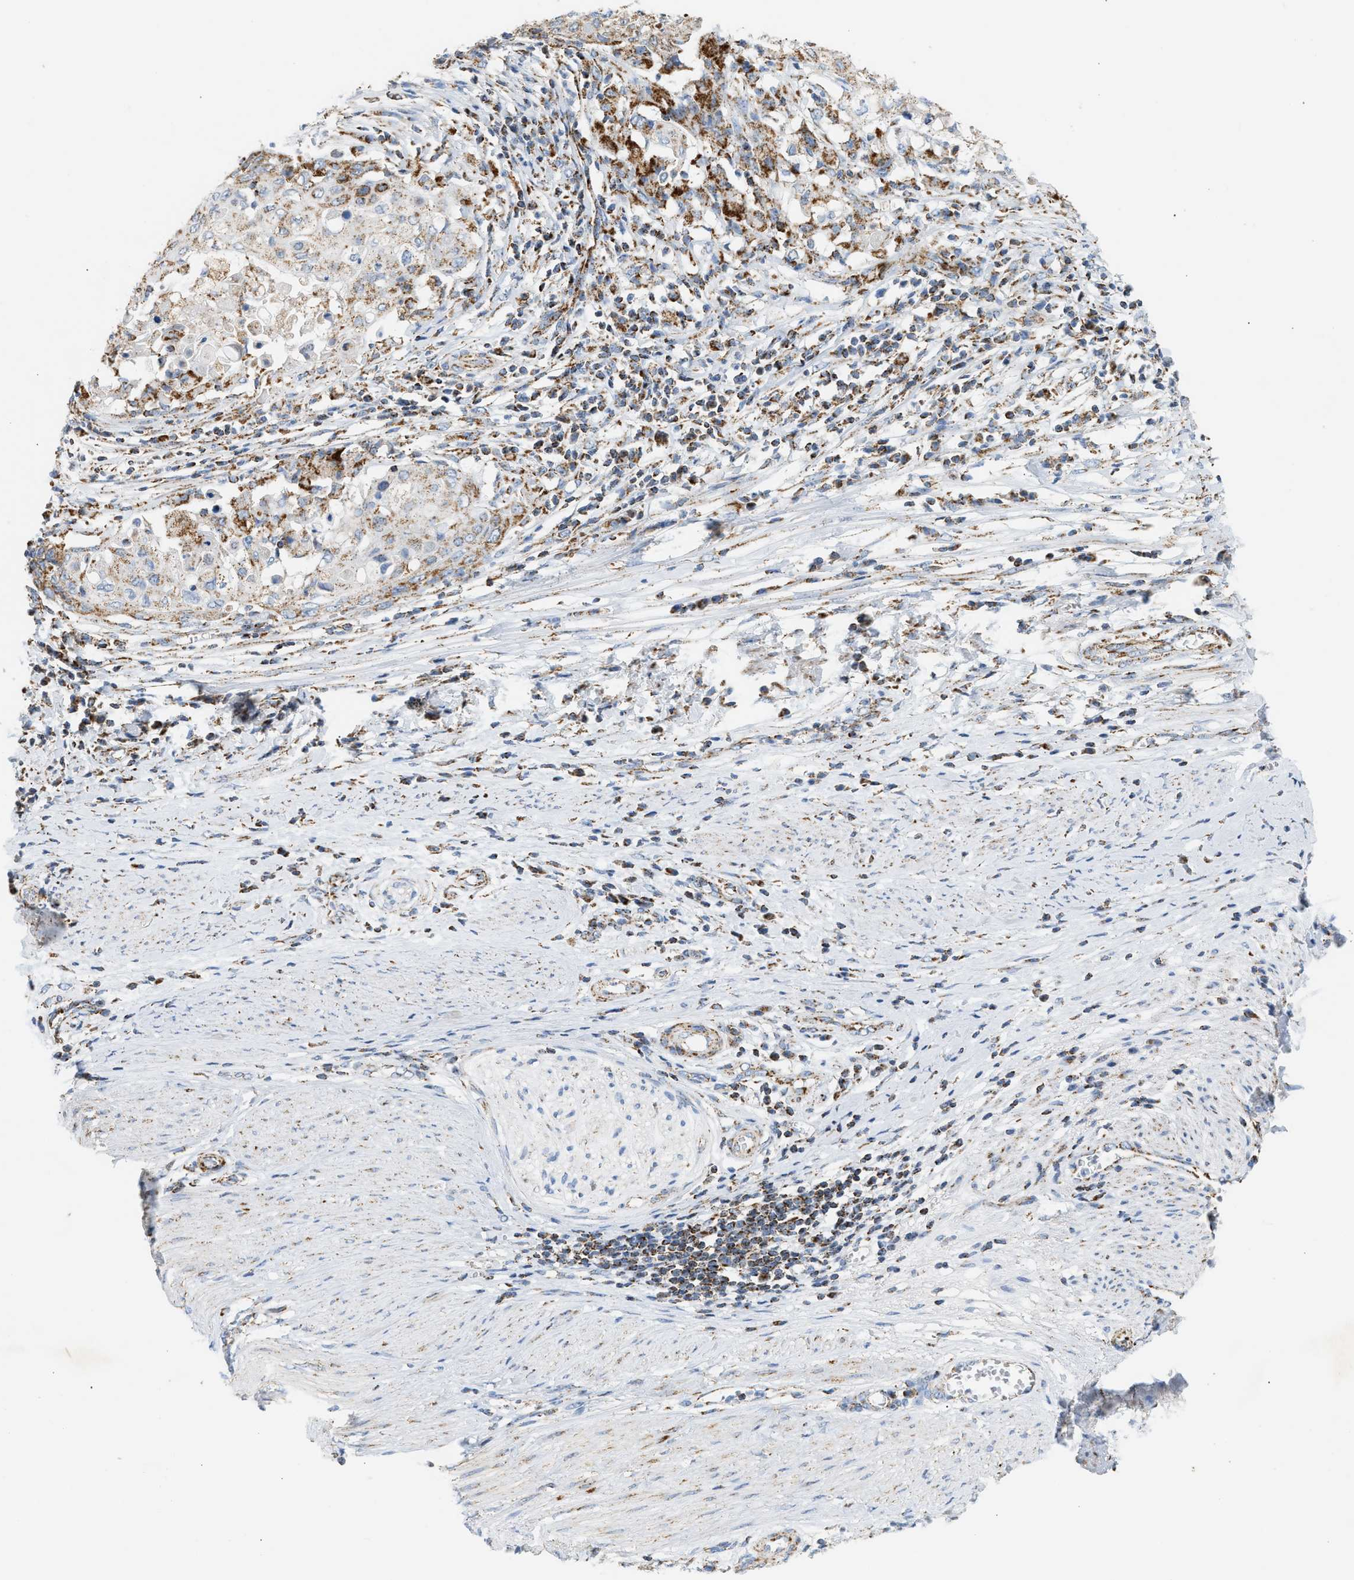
{"staining": {"intensity": "moderate", "quantity": ">75%", "location": "cytoplasmic/membranous"}, "tissue": "cervical cancer", "cell_type": "Tumor cells", "image_type": "cancer", "snomed": [{"axis": "morphology", "description": "Squamous cell carcinoma, NOS"}, {"axis": "topography", "description": "Cervix"}], "caption": "Cervical cancer stained with immunohistochemistry (IHC) shows moderate cytoplasmic/membranous staining in approximately >75% of tumor cells.", "gene": "OGDH", "patient": {"sex": "female", "age": 39}}